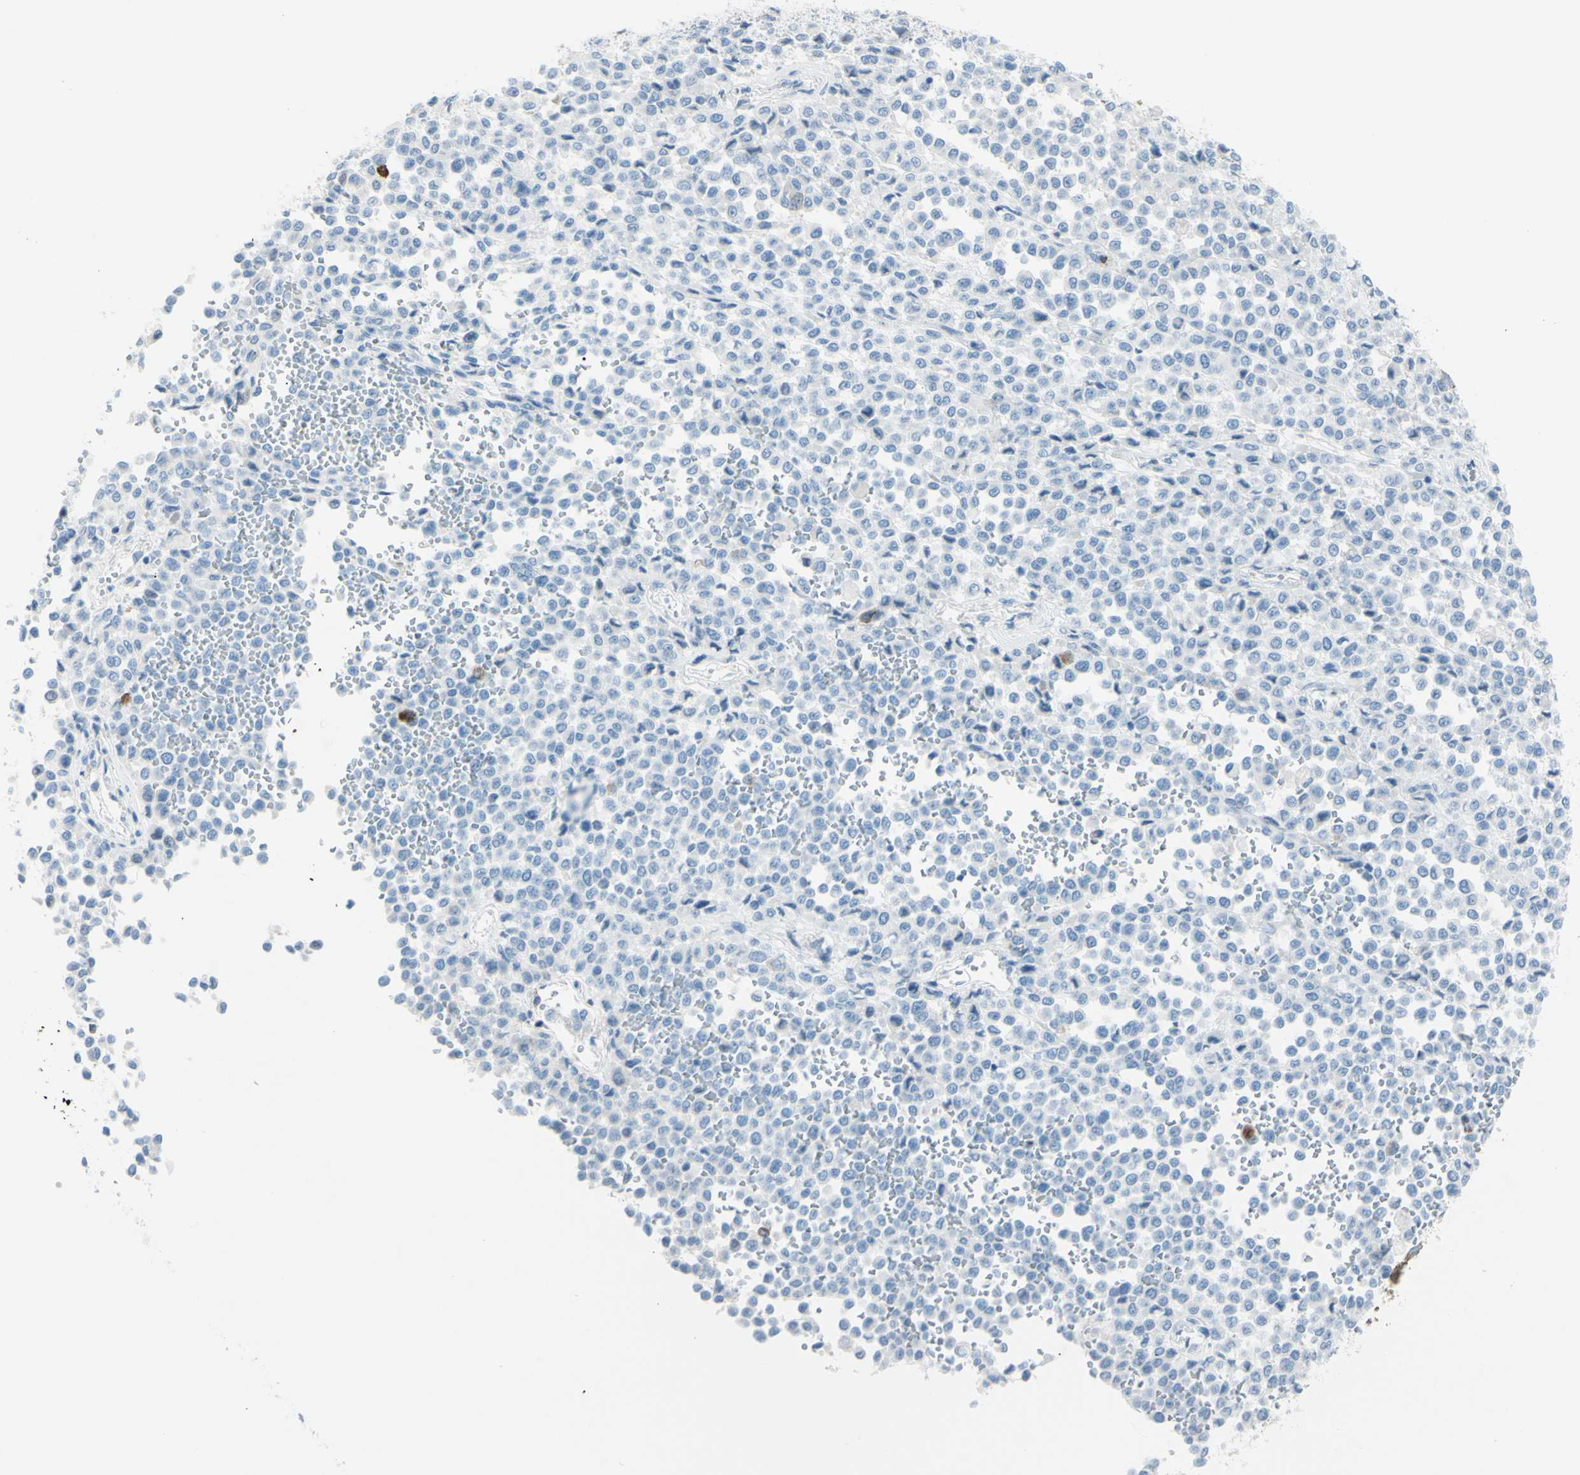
{"staining": {"intensity": "negative", "quantity": "none", "location": "none"}, "tissue": "melanoma", "cell_type": "Tumor cells", "image_type": "cancer", "snomed": [{"axis": "morphology", "description": "Malignant melanoma, Metastatic site"}, {"axis": "topography", "description": "Pancreas"}], "caption": "There is no significant positivity in tumor cells of melanoma. (DAB IHC visualized using brightfield microscopy, high magnification).", "gene": "TFPI2", "patient": {"sex": "female", "age": 30}}